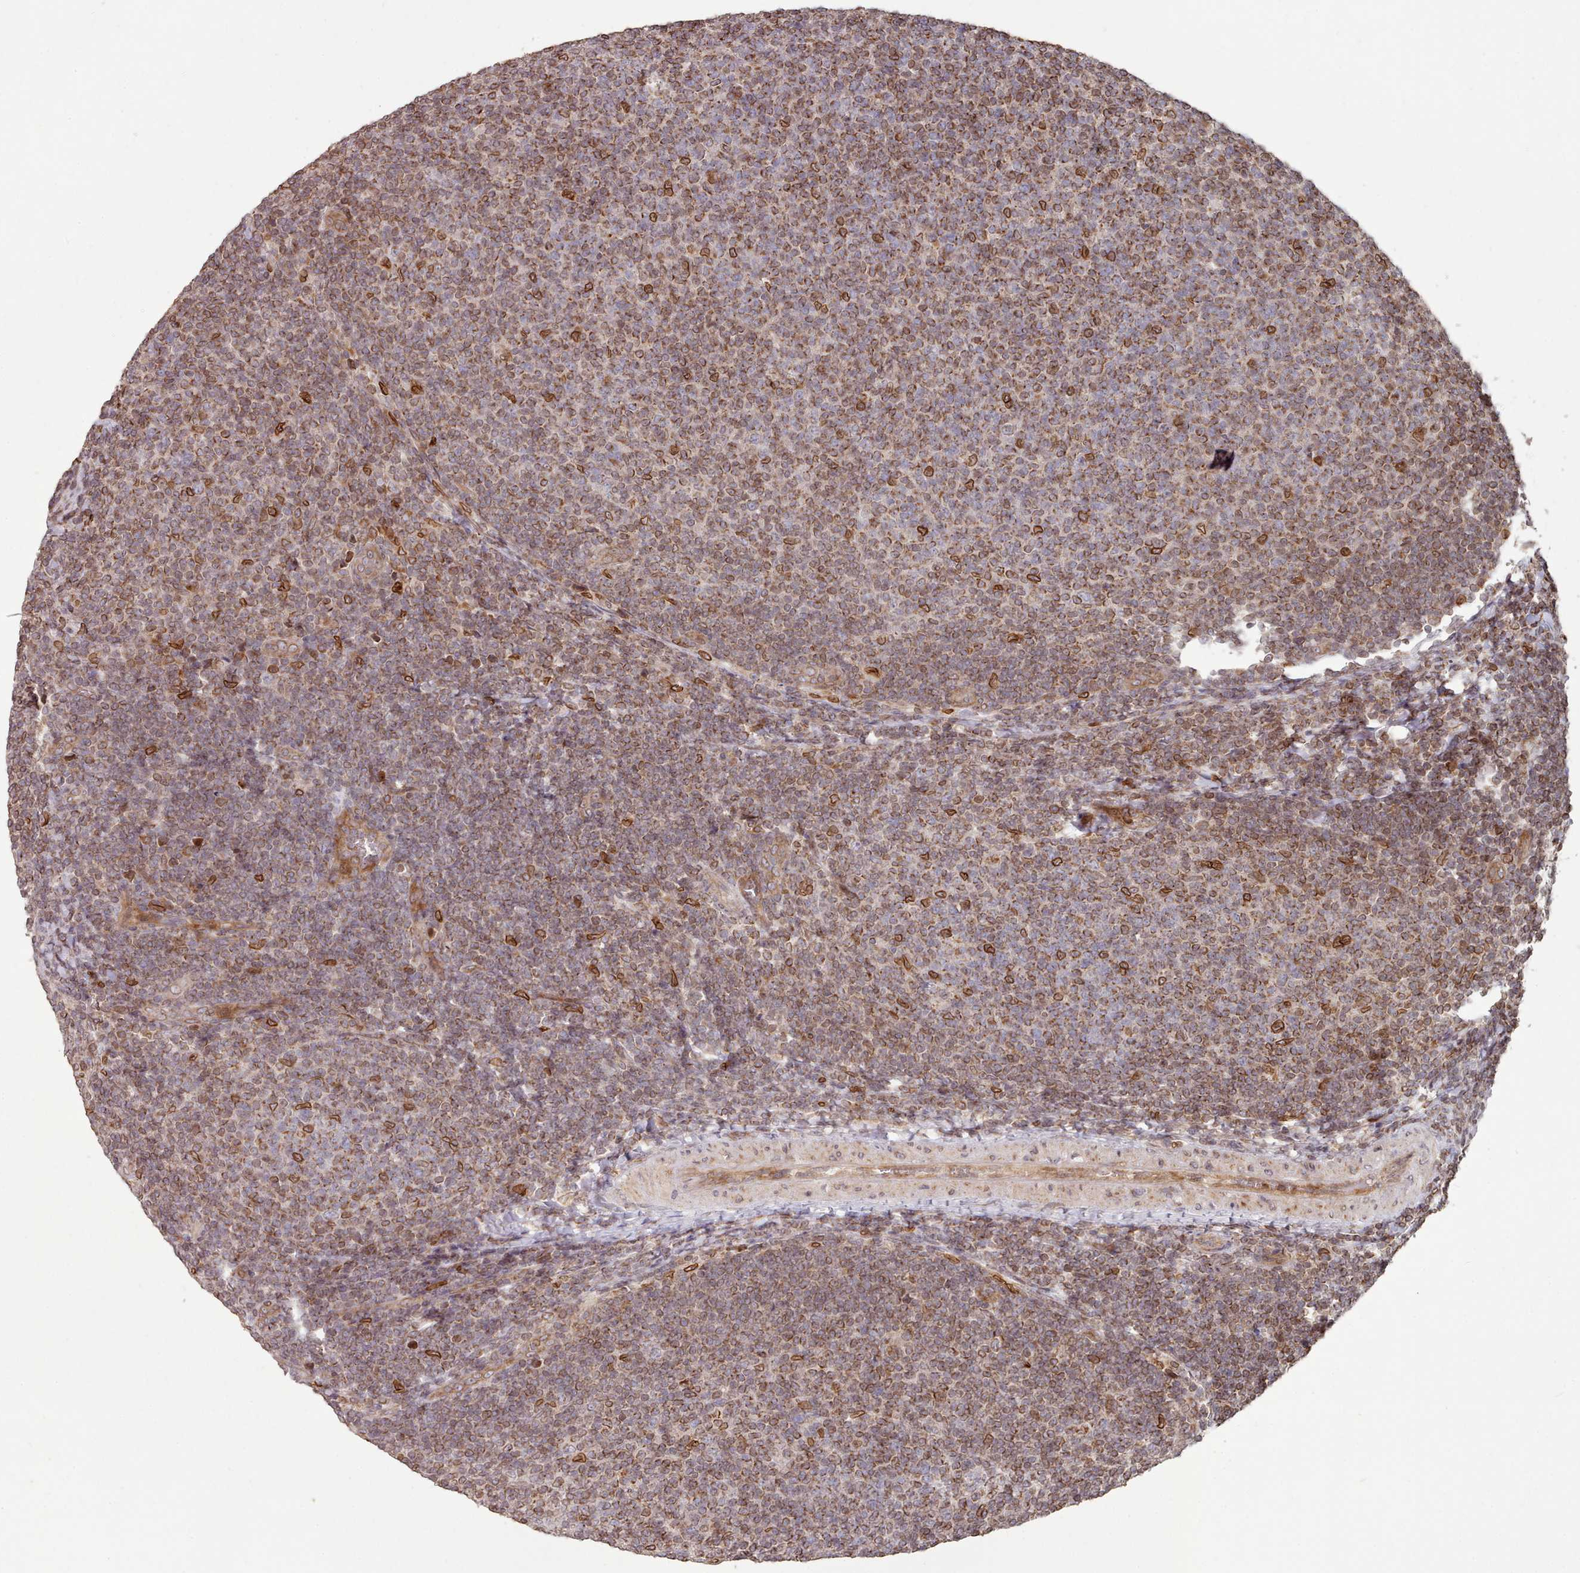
{"staining": {"intensity": "moderate", "quantity": ">75%", "location": "cytoplasmic/membranous,nuclear"}, "tissue": "lymphoma", "cell_type": "Tumor cells", "image_type": "cancer", "snomed": [{"axis": "morphology", "description": "Malignant lymphoma, non-Hodgkin's type, Low grade"}, {"axis": "topography", "description": "Lymph node"}], "caption": "DAB immunohistochemical staining of human malignant lymphoma, non-Hodgkin's type (low-grade) shows moderate cytoplasmic/membranous and nuclear protein positivity in approximately >75% of tumor cells. (IHC, brightfield microscopy, high magnification).", "gene": "TOR1AIP1", "patient": {"sex": "male", "age": 66}}